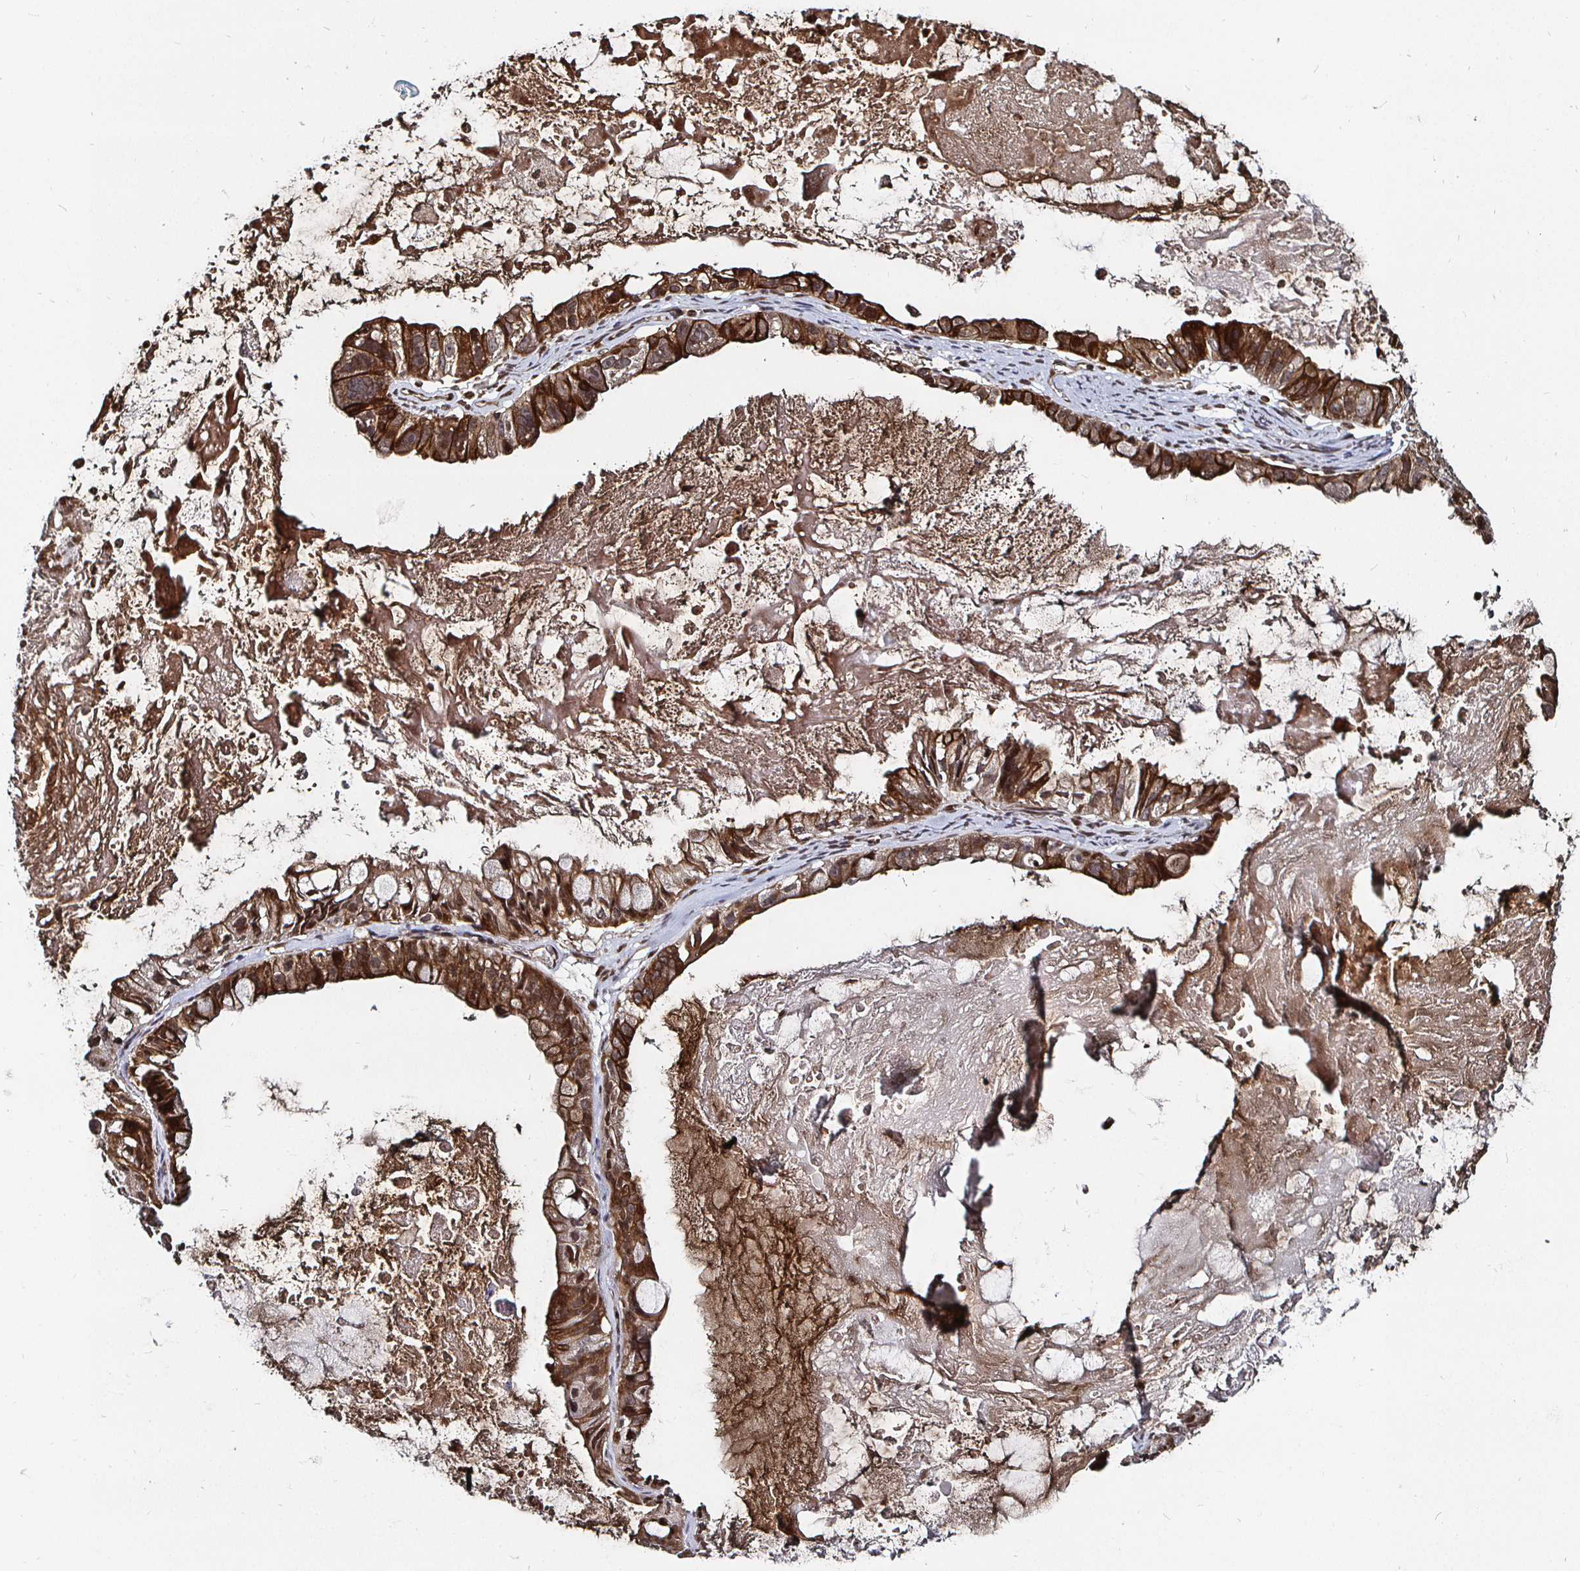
{"staining": {"intensity": "strong", "quantity": "25%-75%", "location": "cytoplasmic/membranous,nuclear"}, "tissue": "ovarian cancer", "cell_type": "Tumor cells", "image_type": "cancer", "snomed": [{"axis": "morphology", "description": "Cystadenocarcinoma, mucinous, NOS"}, {"axis": "topography", "description": "Ovary"}], "caption": "Human ovarian cancer stained for a protein (brown) shows strong cytoplasmic/membranous and nuclear positive expression in approximately 25%-75% of tumor cells.", "gene": "TBKBP1", "patient": {"sex": "female", "age": 61}}